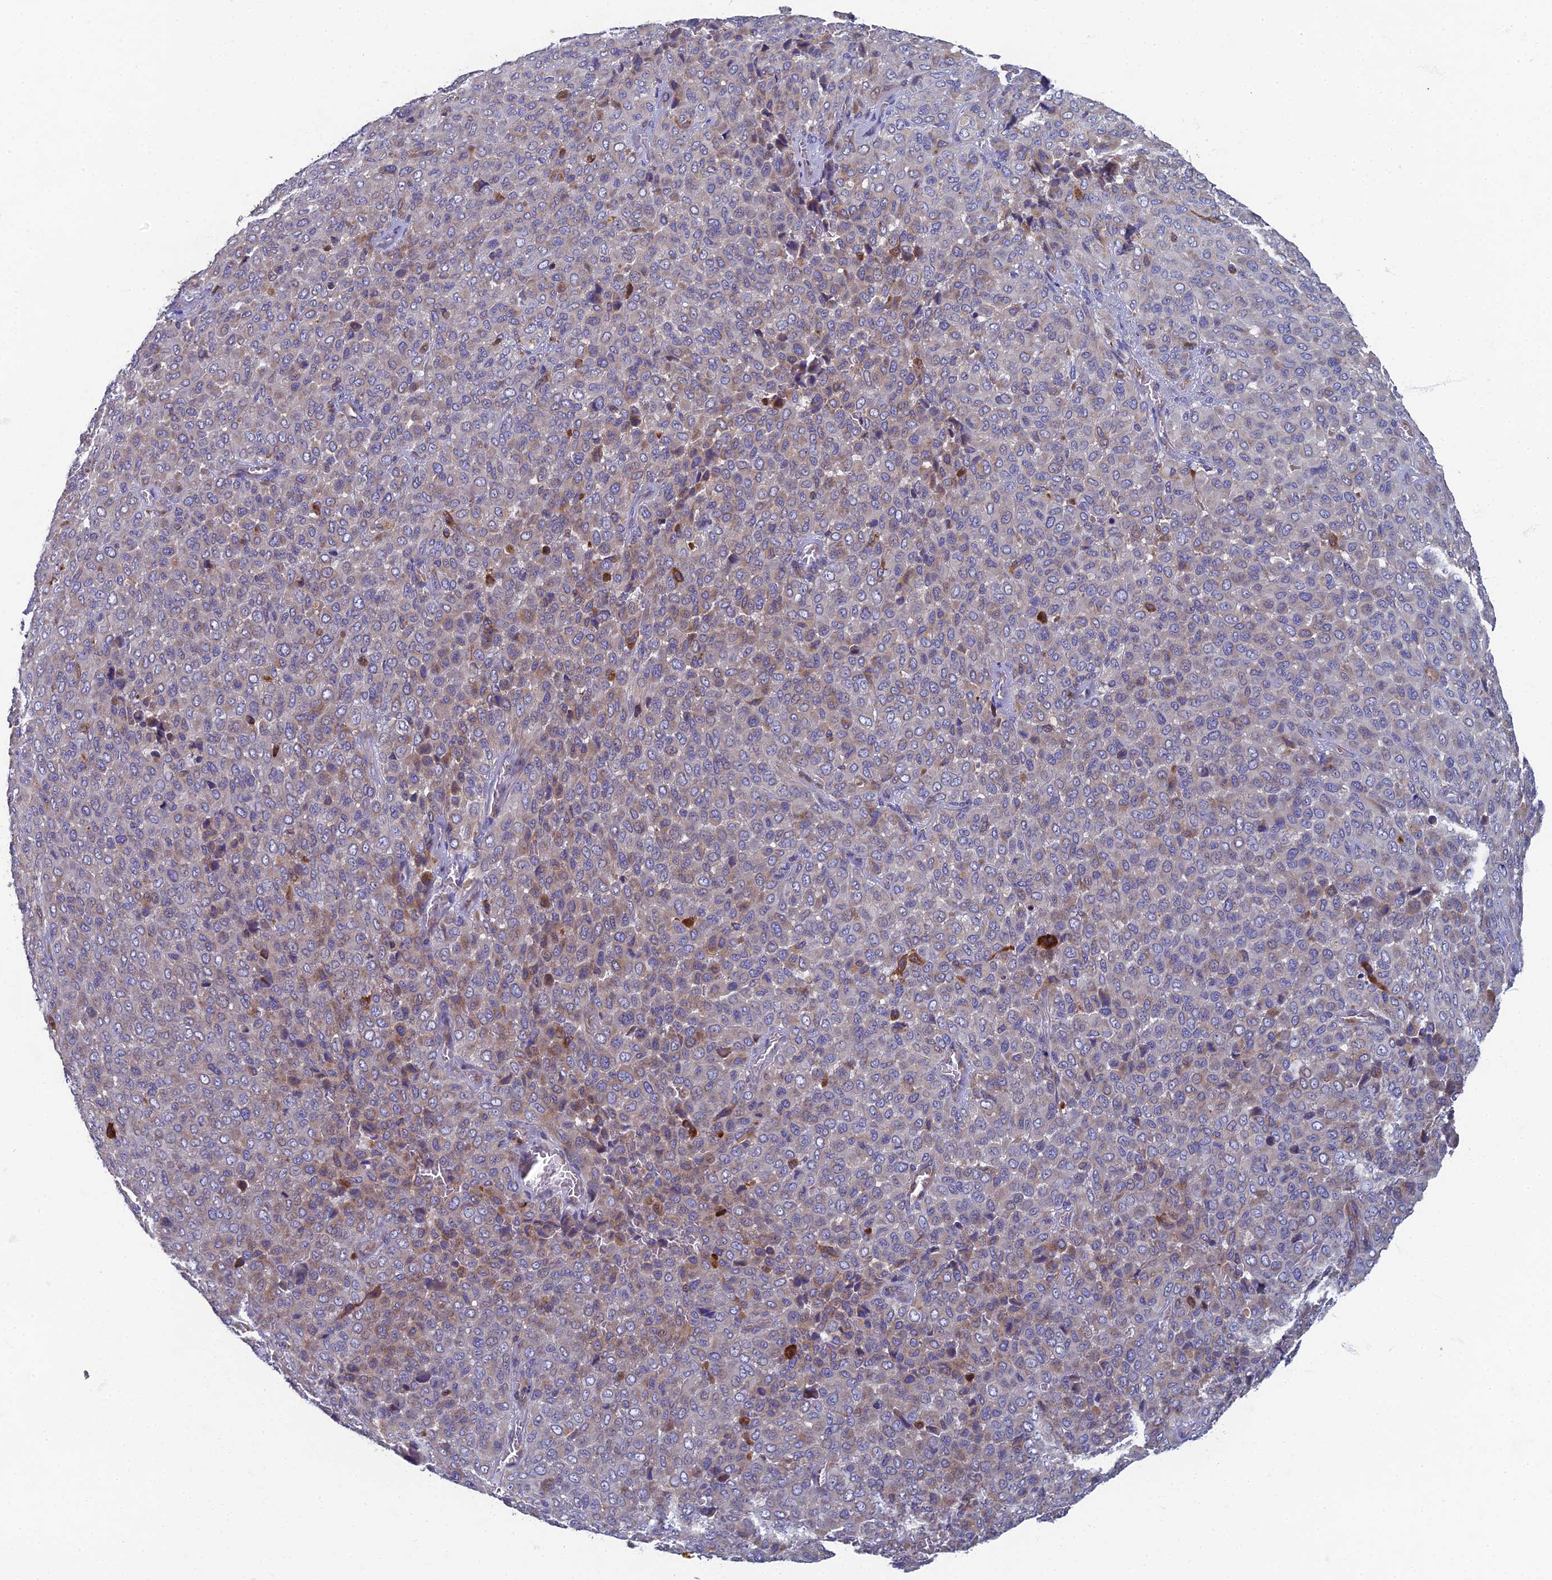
{"staining": {"intensity": "weak", "quantity": "<25%", "location": "cytoplasmic/membranous"}, "tissue": "melanoma", "cell_type": "Tumor cells", "image_type": "cancer", "snomed": [{"axis": "morphology", "description": "Malignant melanoma, Metastatic site"}, {"axis": "topography", "description": "Skin"}], "caption": "High power microscopy micrograph of an immunohistochemistry (IHC) histopathology image of malignant melanoma (metastatic site), revealing no significant positivity in tumor cells.", "gene": "RNASEK", "patient": {"sex": "female", "age": 81}}